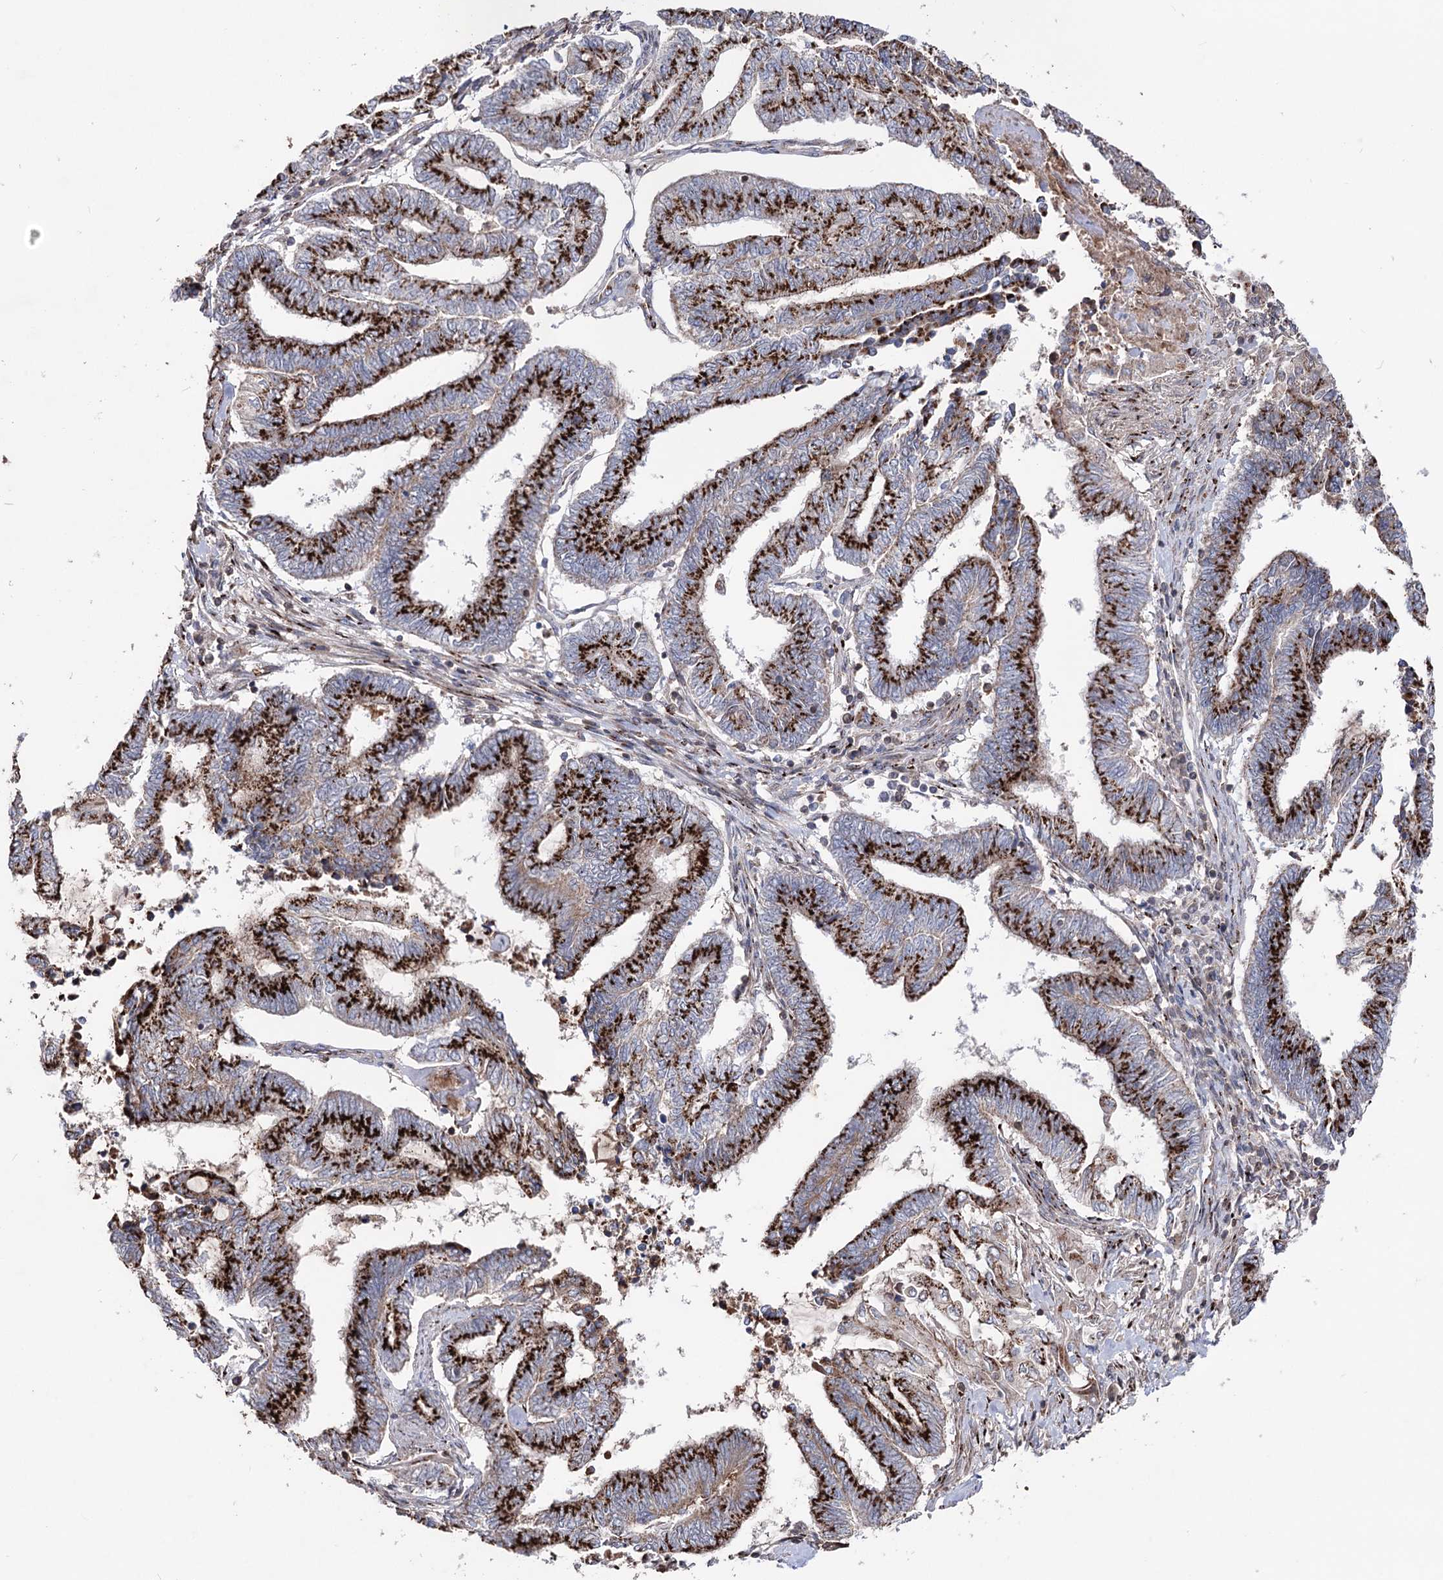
{"staining": {"intensity": "strong", "quantity": ">75%", "location": "cytoplasmic/membranous"}, "tissue": "endometrial cancer", "cell_type": "Tumor cells", "image_type": "cancer", "snomed": [{"axis": "morphology", "description": "Adenocarcinoma, NOS"}, {"axis": "topography", "description": "Uterus"}, {"axis": "topography", "description": "Endometrium"}], "caption": "A micrograph of human endometrial cancer (adenocarcinoma) stained for a protein exhibits strong cytoplasmic/membranous brown staining in tumor cells.", "gene": "ARHGAP20", "patient": {"sex": "female", "age": 70}}